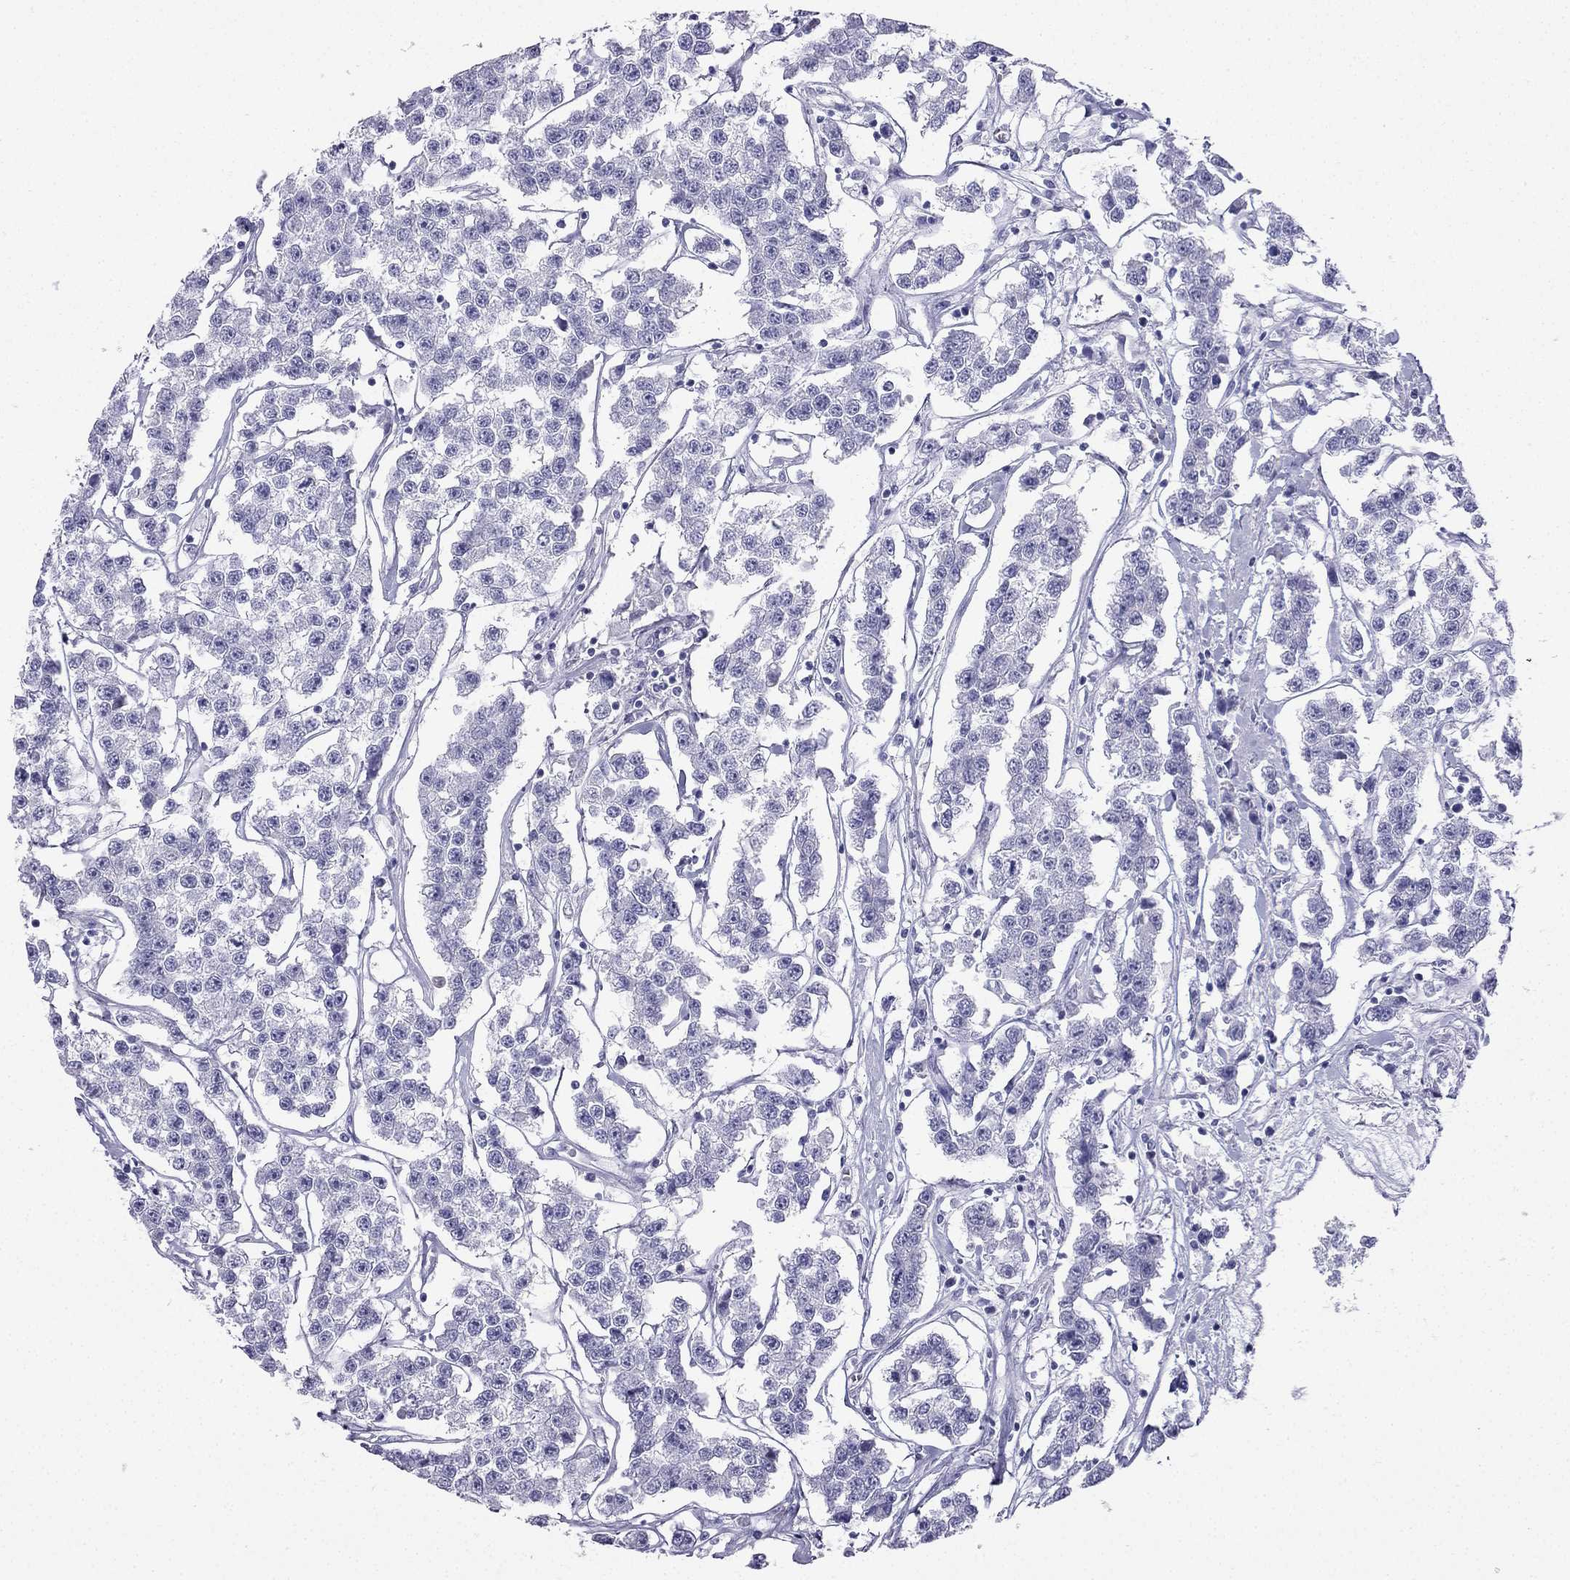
{"staining": {"intensity": "negative", "quantity": "none", "location": "none"}, "tissue": "testis cancer", "cell_type": "Tumor cells", "image_type": "cancer", "snomed": [{"axis": "morphology", "description": "Seminoma, NOS"}, {"axis": "topography", "description": "Testis"}], "caption": "IHC histopathology image of seminoma (testis) stained for a protein (brown), which displays no positivity in tumor cells.", "gene": "SLC18A2", "patient": {"sex": "male", "age": 59}}